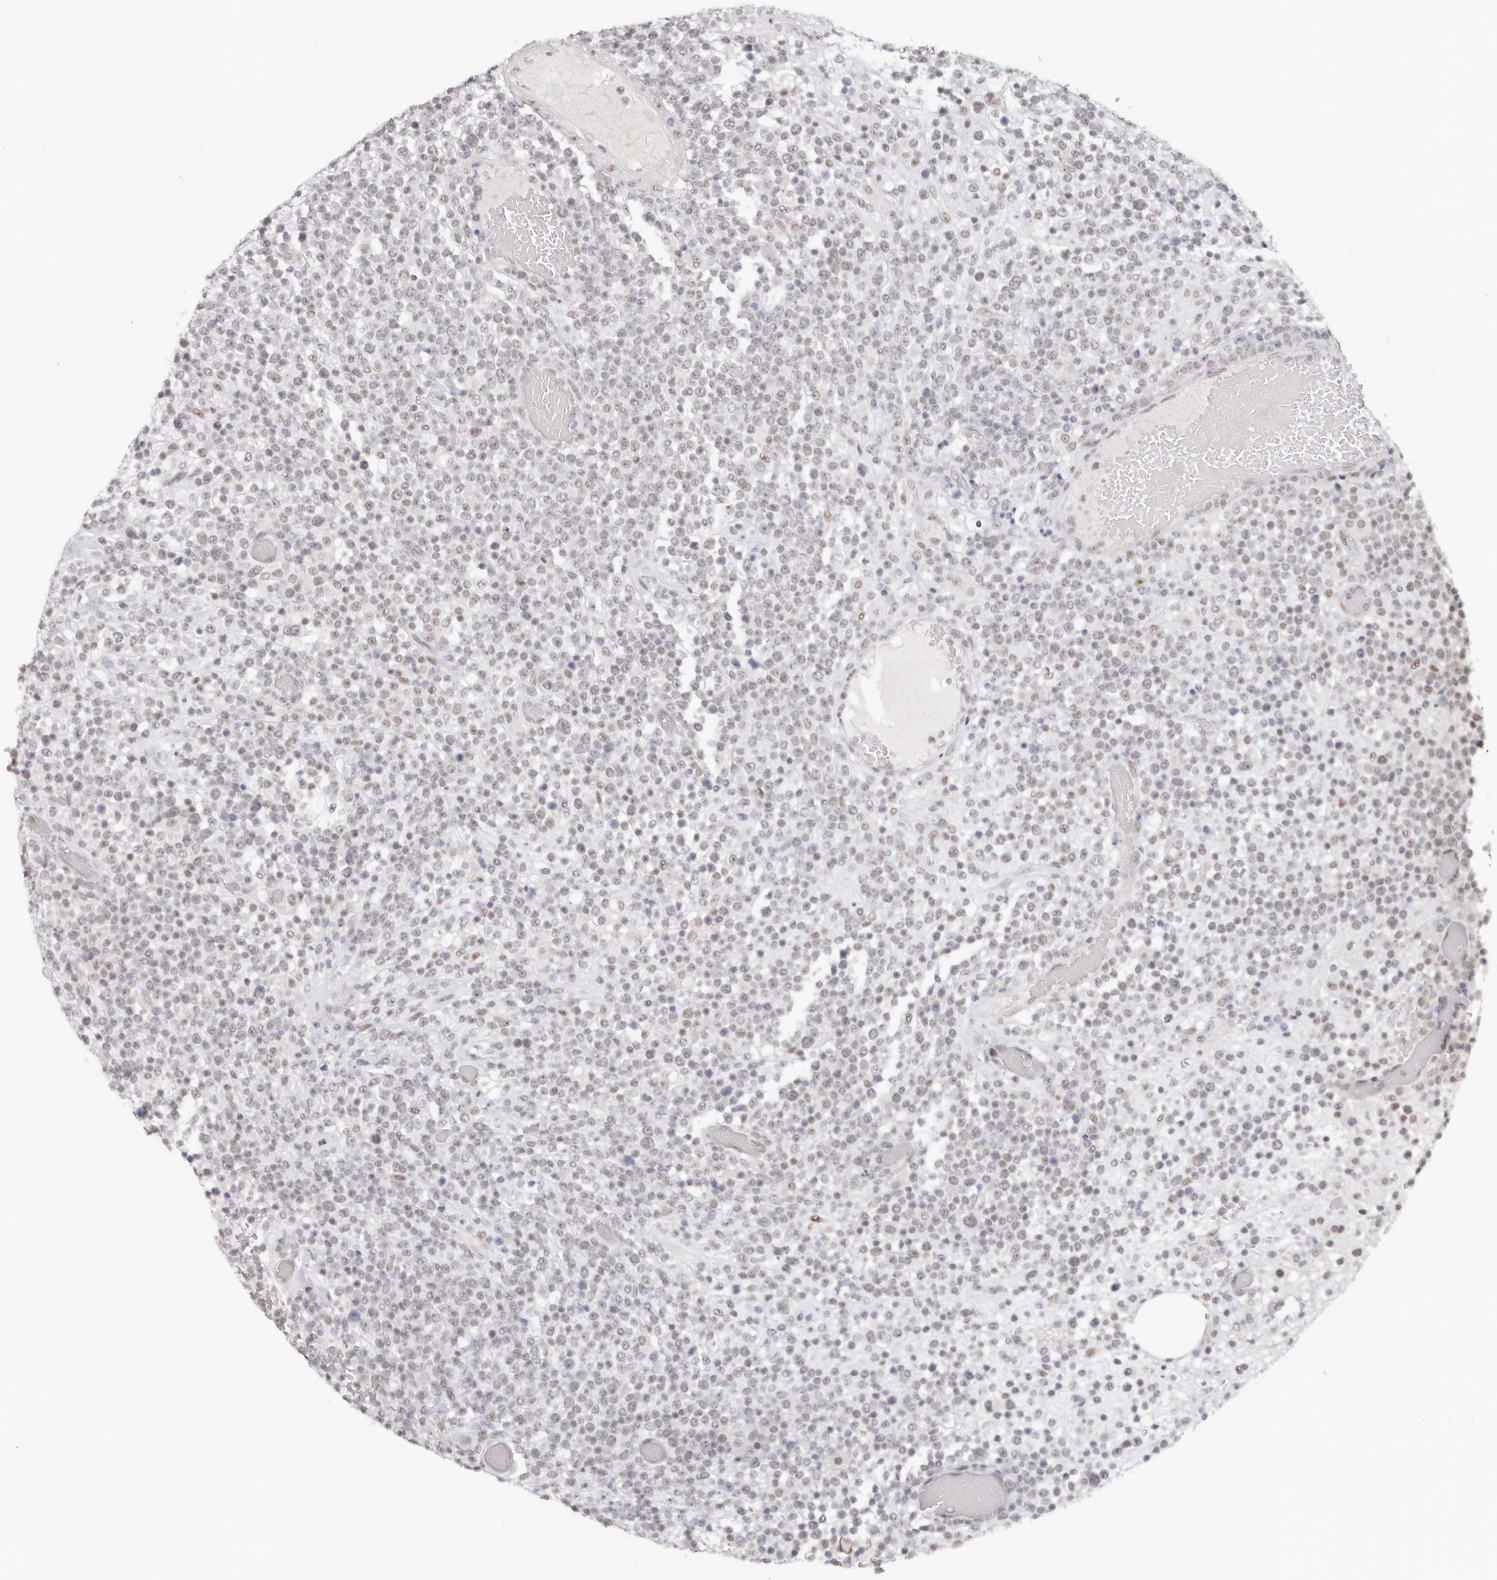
{"staining": {"intensity": "weak", "quantity": "<25%", "location": "nuclear"}, "tissue": "lymphoma", "cell_type": "Tumor cells", "image_type": "cancer", "snomed": [{"axis": "morphology", "description": "Malignant lymphoma, non-Hodgkin's type, High grade"}, {"axis": "topography", "description": "Colon"}], "caption": "Tumor cells show no significant staining in lymphoma.", "gene": "LARP7", "patient": {"sex": "female", "age": 53}}